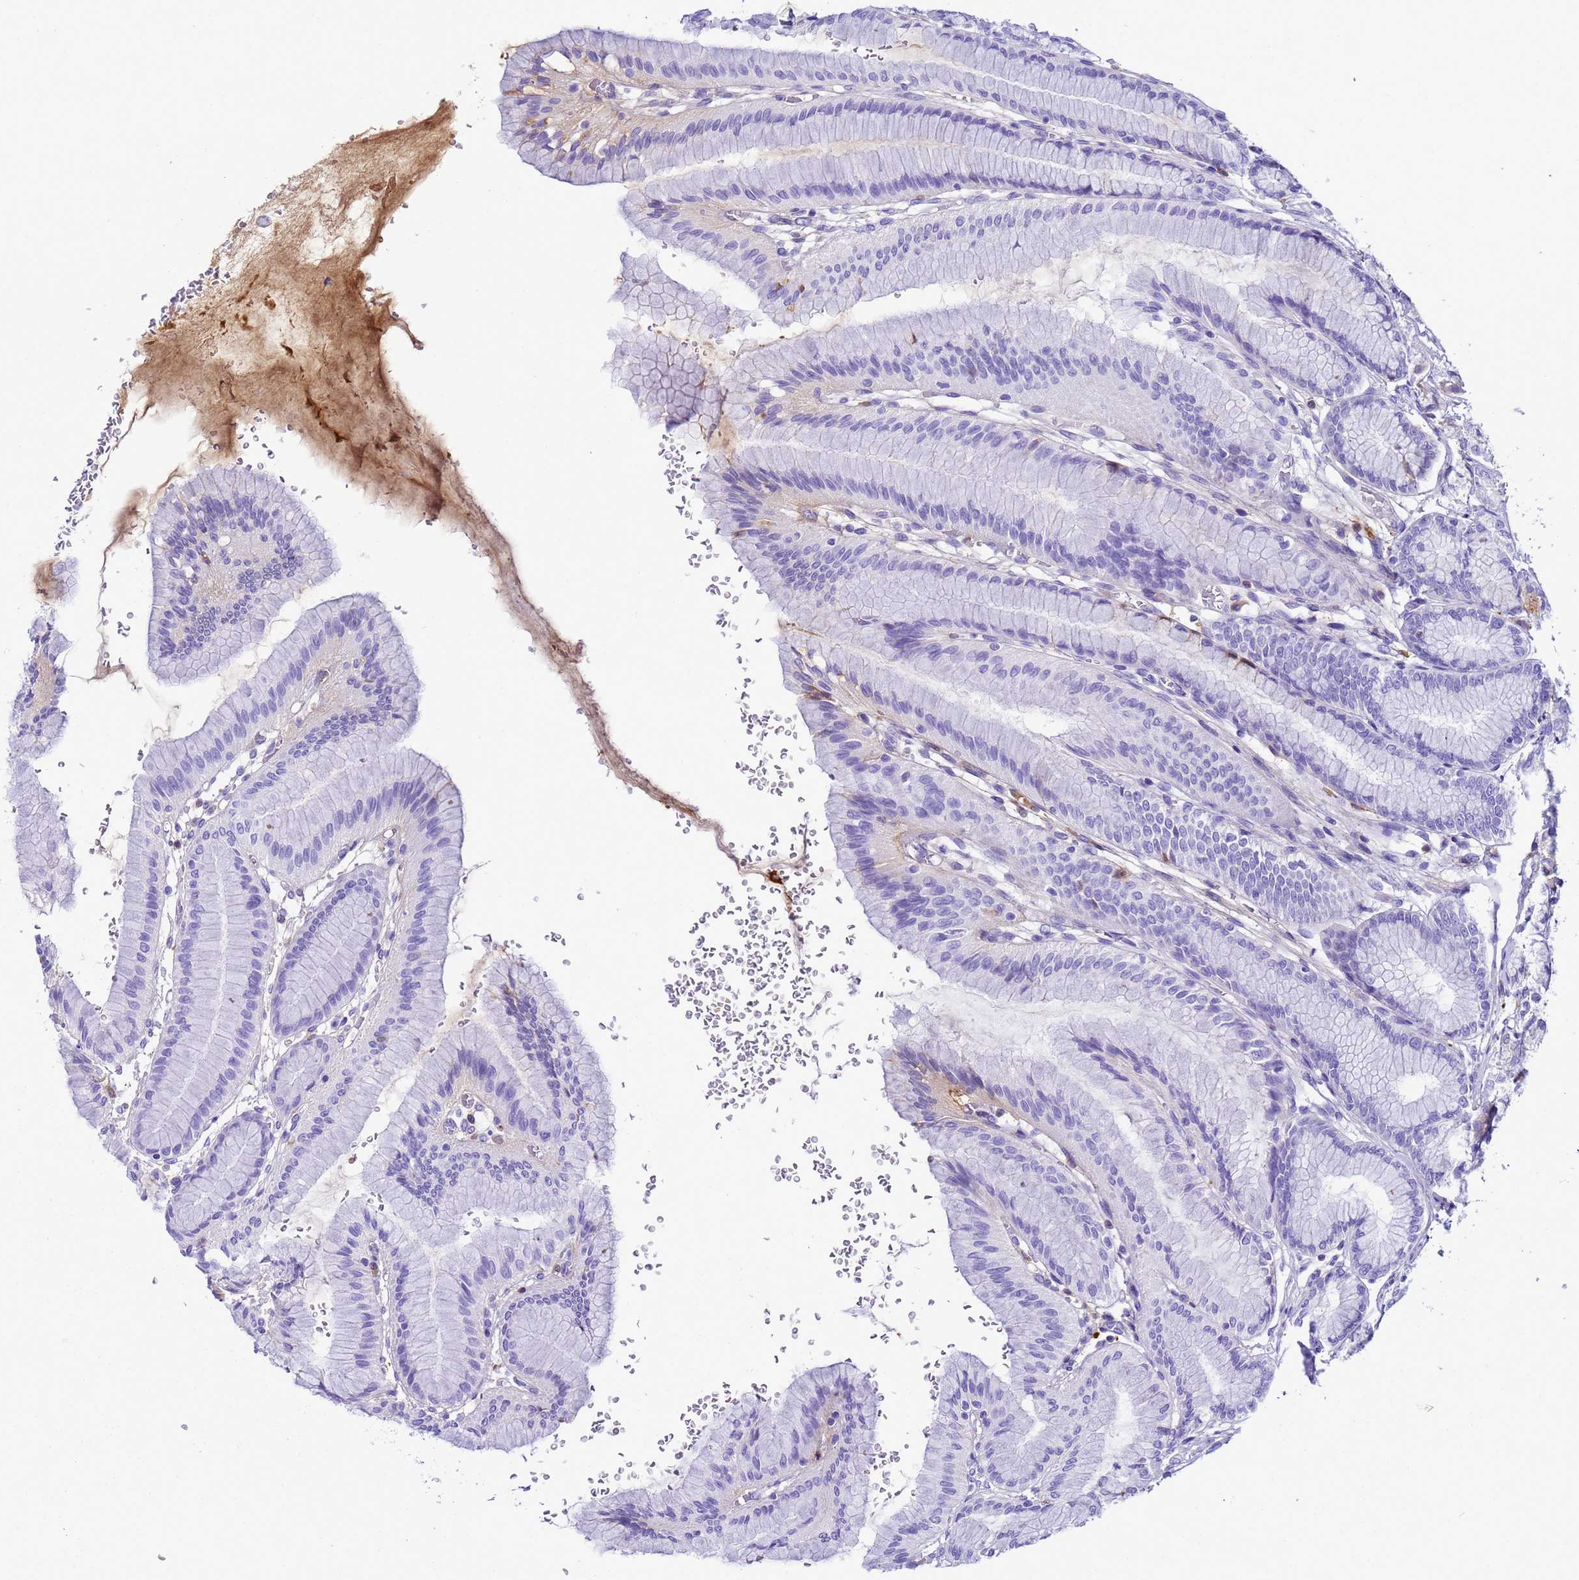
{"staining": {"intensity": "negative", "quantity": "none", "location": "none"}, "tissue": "stomach", "cell_type": "Glandular cells", "image_type": "normal", "snomed": [{"axis": "morphology", "description": "Normal tissue, NOS"}, {"axis": "morphology", "description": "Adenocarcinoma, NOS"}, {"axis": "morphology", "description": "Adenocarcinoma, High grade"}, {"axis": "topography", "description": "Stomach, upper"}, {"axis": "topography", "description": "Stomach"}], "caption": "Immunohistochemistry of benign stomach reveals no staining in glandular cells. (DAB immunohistochemistry with hematoxylin counter stain).", "gene": "CFHR1", "patient": {"sex": "female", "age": 65}}